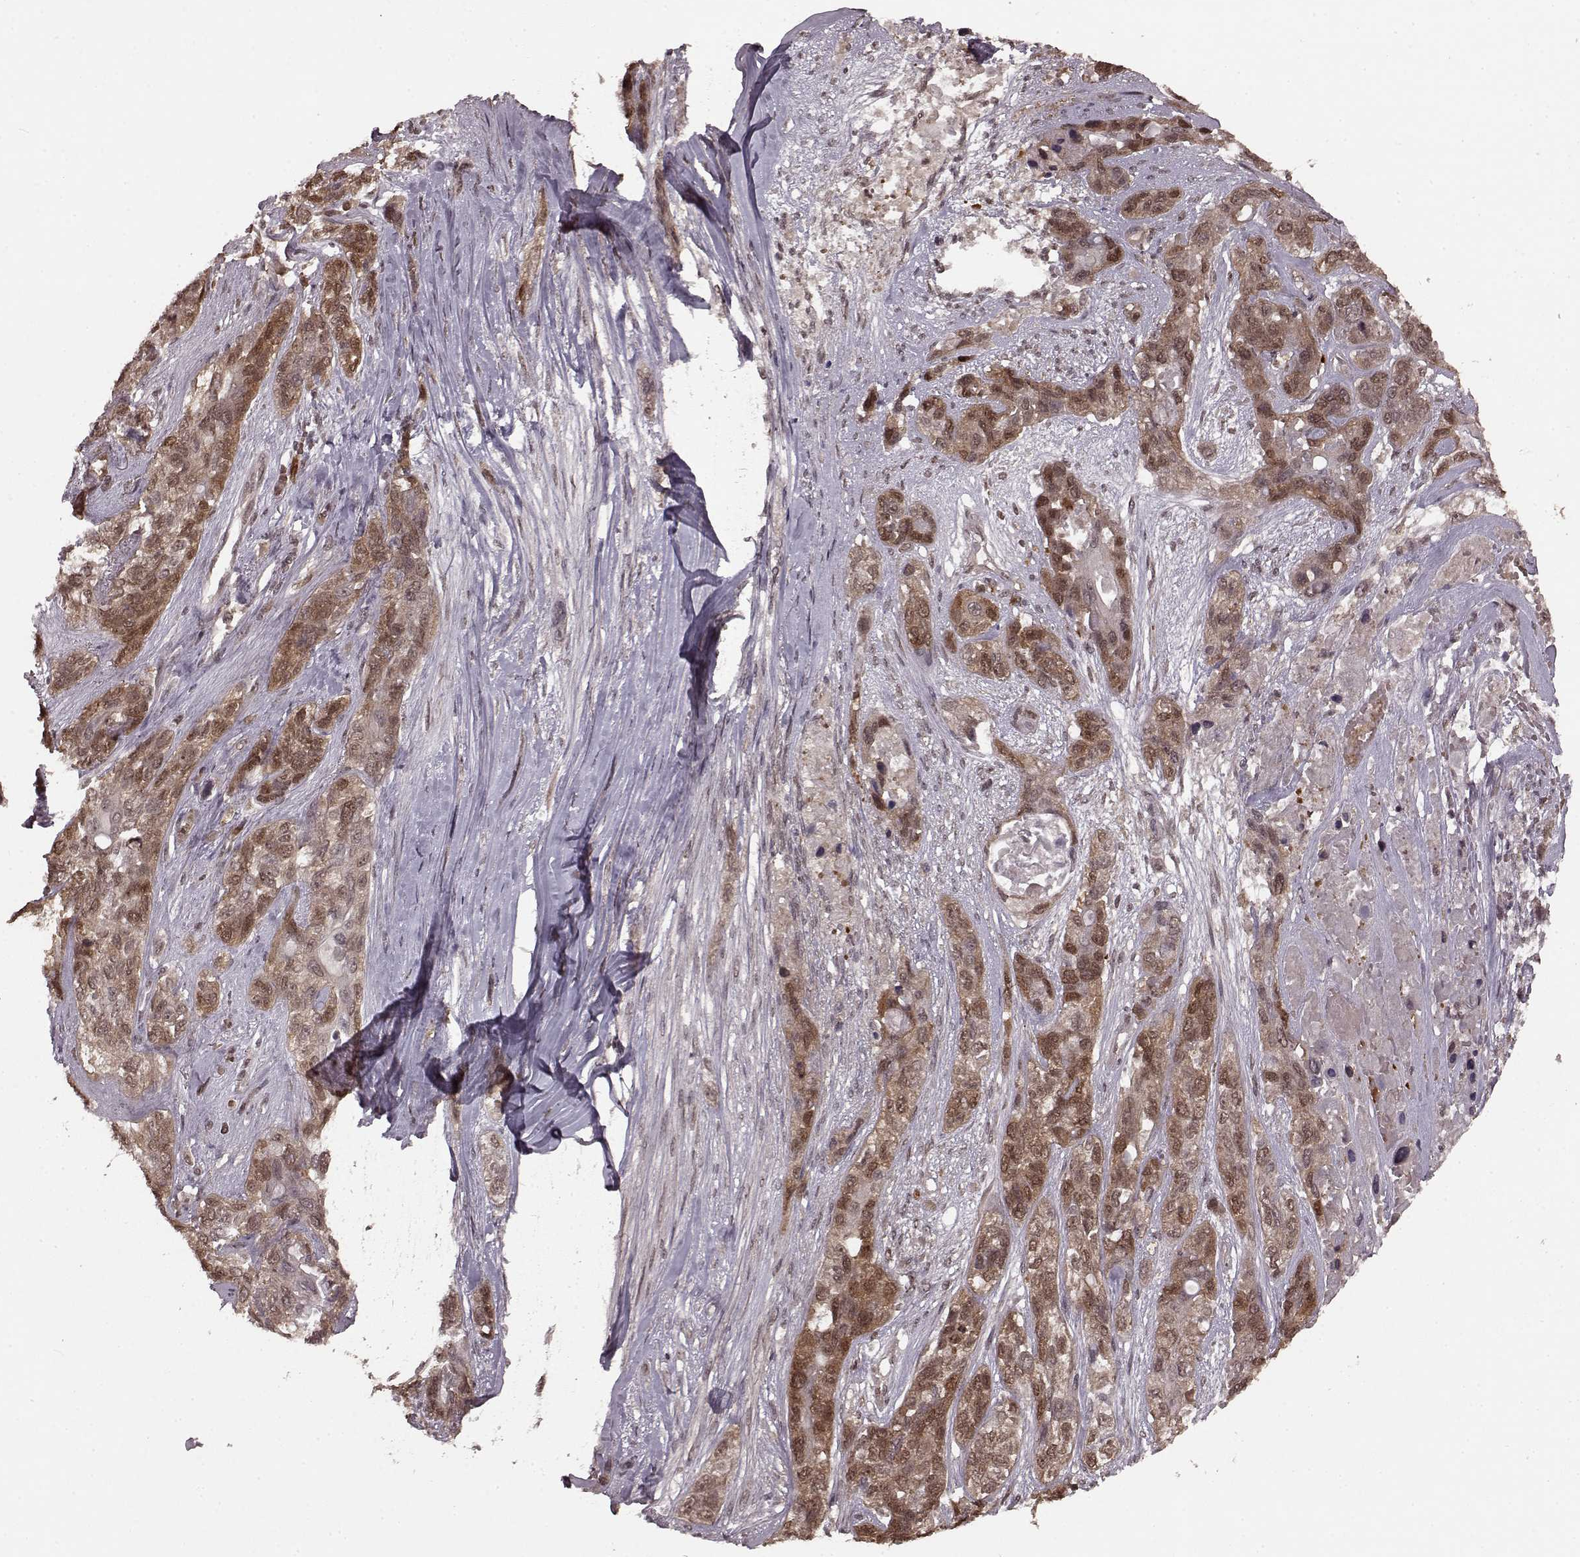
{"staining": {"intensity": "moderate", "quantity": "25%-75%", "location": "cytoplasmic/membranous,nuclear"}, "tissue": "lung cancer", "cell_type": "Tumor cells", "image_type": "cancer", "snomed": [{"axis": "morphology", "description": "Squamous cell carcinoma, NOS"}, {"axis": "topography", "description": "Lung"}], "caption": "An immunohistochemistry micrograph of neoplastic tissue is shown. Protein staining in brown shows moderate cytoplasmic/membranous and nuclear positivity in lung cancer within tumor cells.", "gene": "GSS", "patient": {"sex": "female", "age": 70}}